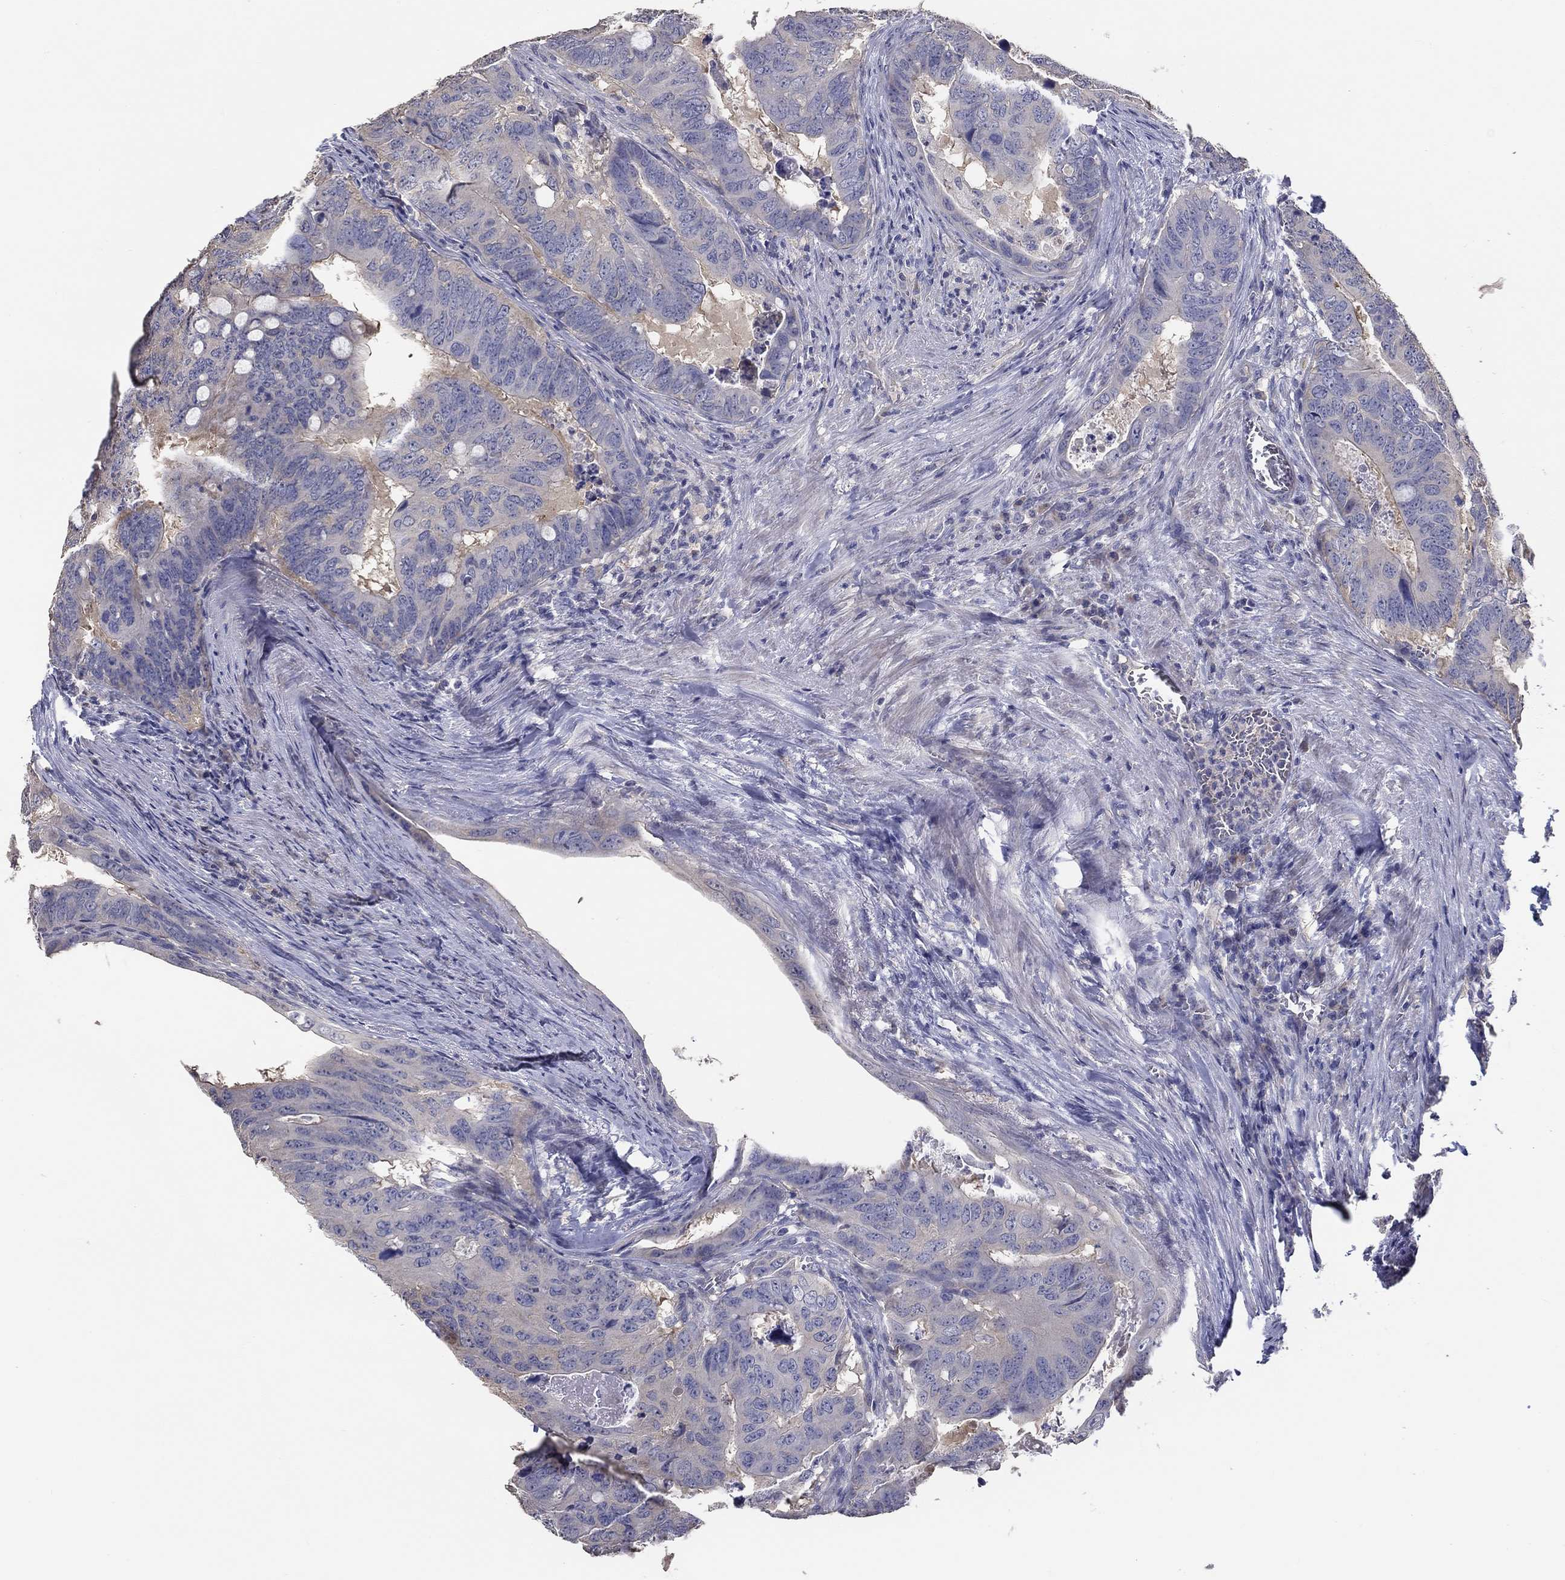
{"staining": {"intensity": "weak", "quantity": "<25%", "location": "cytoplasmic/membranous"}, "tissue": "colorectal cancer", "cell_type": "Tumor cells", "image_type": "cancer", "snomed": [{"axis": "morphology", "description": "Adenocarcinoma, NOS"}, {"axis": "topography", "description": "Colon"}], "caption": "Photomicrograph shows no significant protein expression in tumor cells of colorectal adenocarcinoma.", "gene": "DOCK3", "patient": {"sex": "male", "age": 79}}